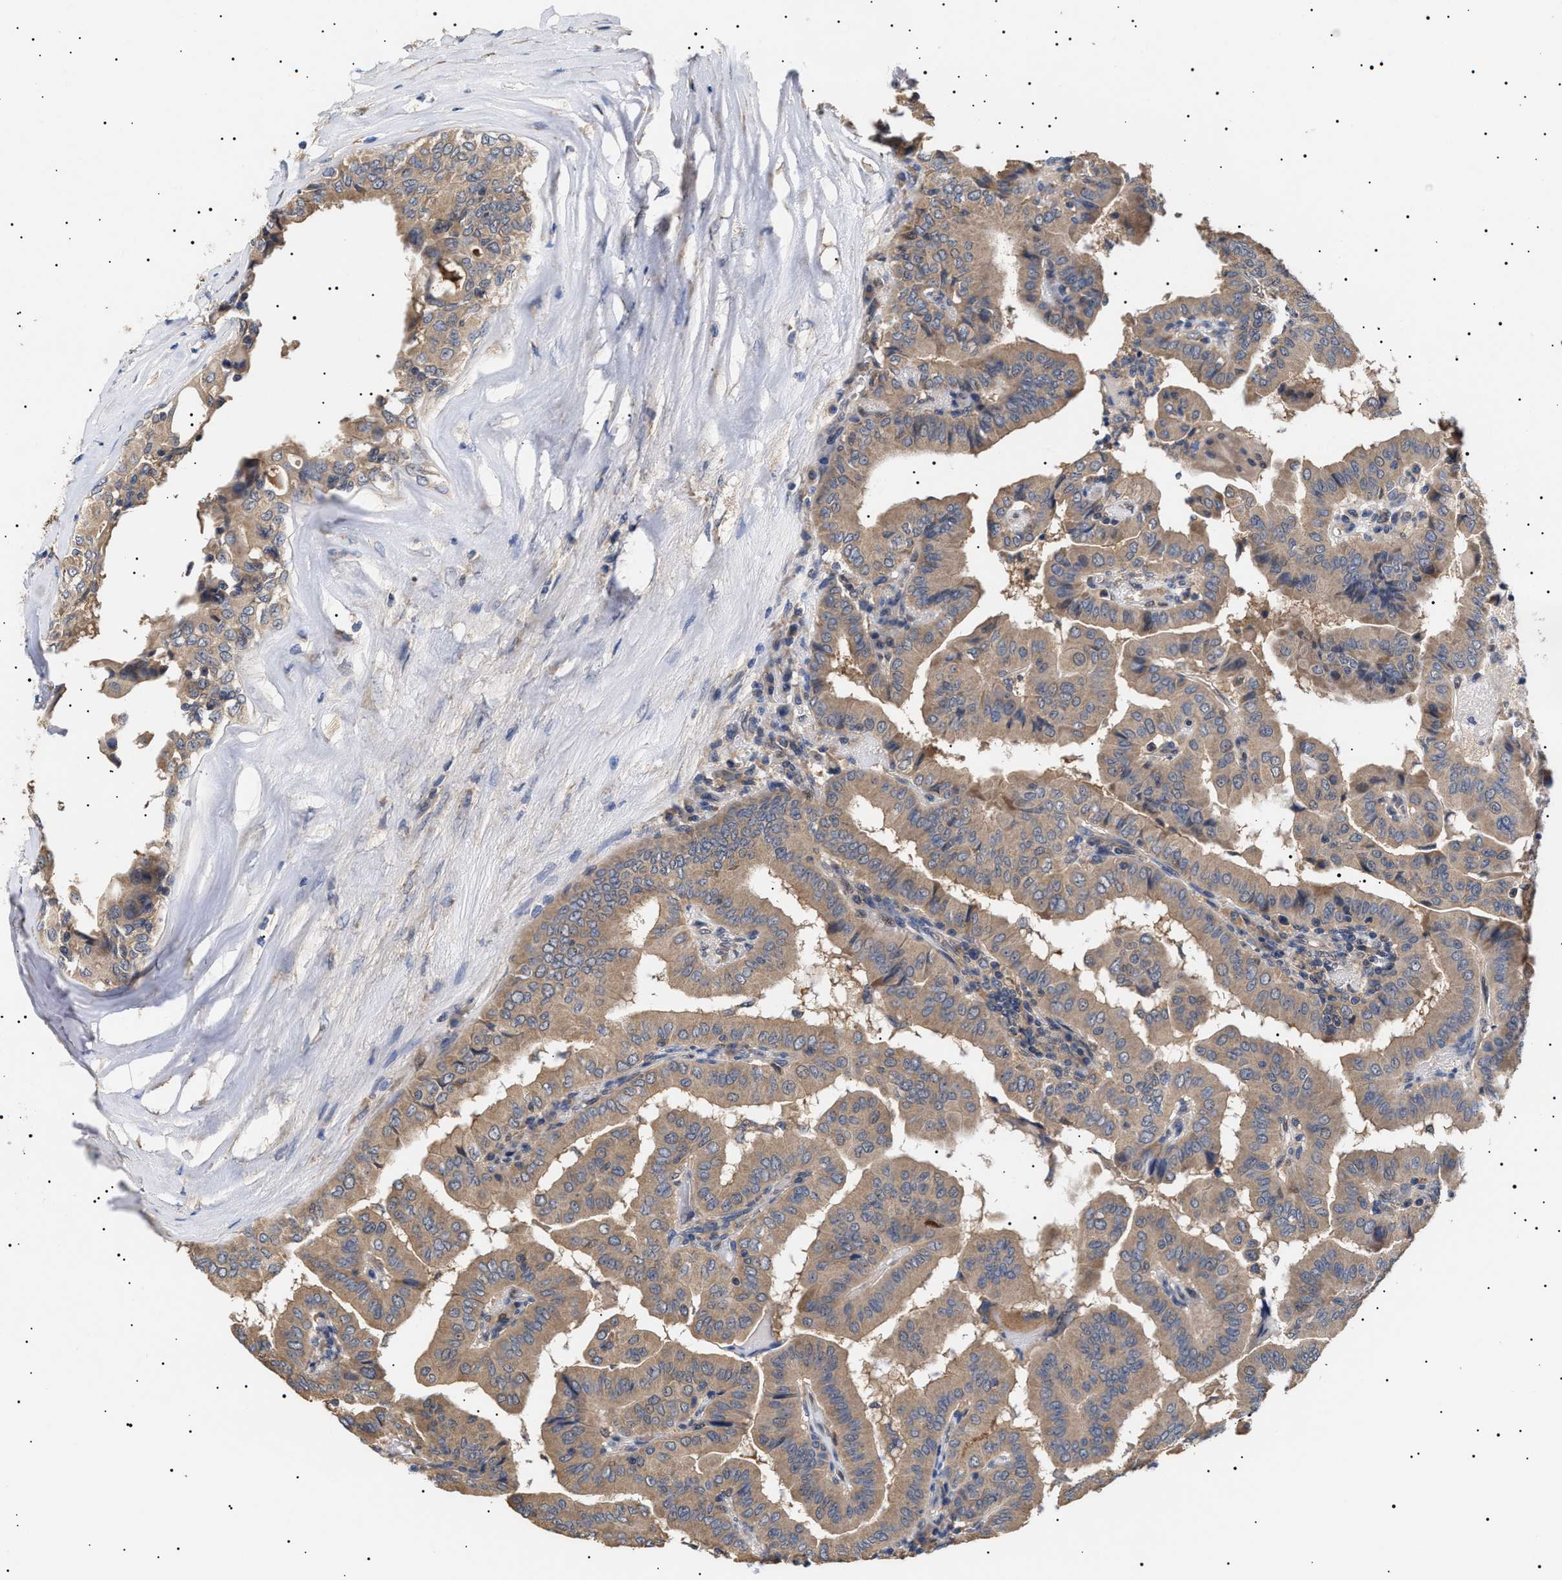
{"staining": {"intensity": "moderate", "quantity": ">75%", "location": "cytoplasmic/membranous"}, "tissue": "thyroid cancer", "cell_type": "Tumor cells", "image_type": "cancer", "snomed": [{"axis": "morphology", "description": "Papillary adenocarcinoma, NOS"}, {"axis": "topography", "description": "Thyroid gland"}], "caption": "A high-resolution photomicrograph shows IHC staining of papillary adenocarcinoma (thyroid), which displays moderate cytoplasmic/membranous staining in about >75% of tumor cells. (DAB = brown stain, brightfield microscopy at high magnification).", "gene": "KRBA1", "patient": {"sex": "male", "age": 33}}